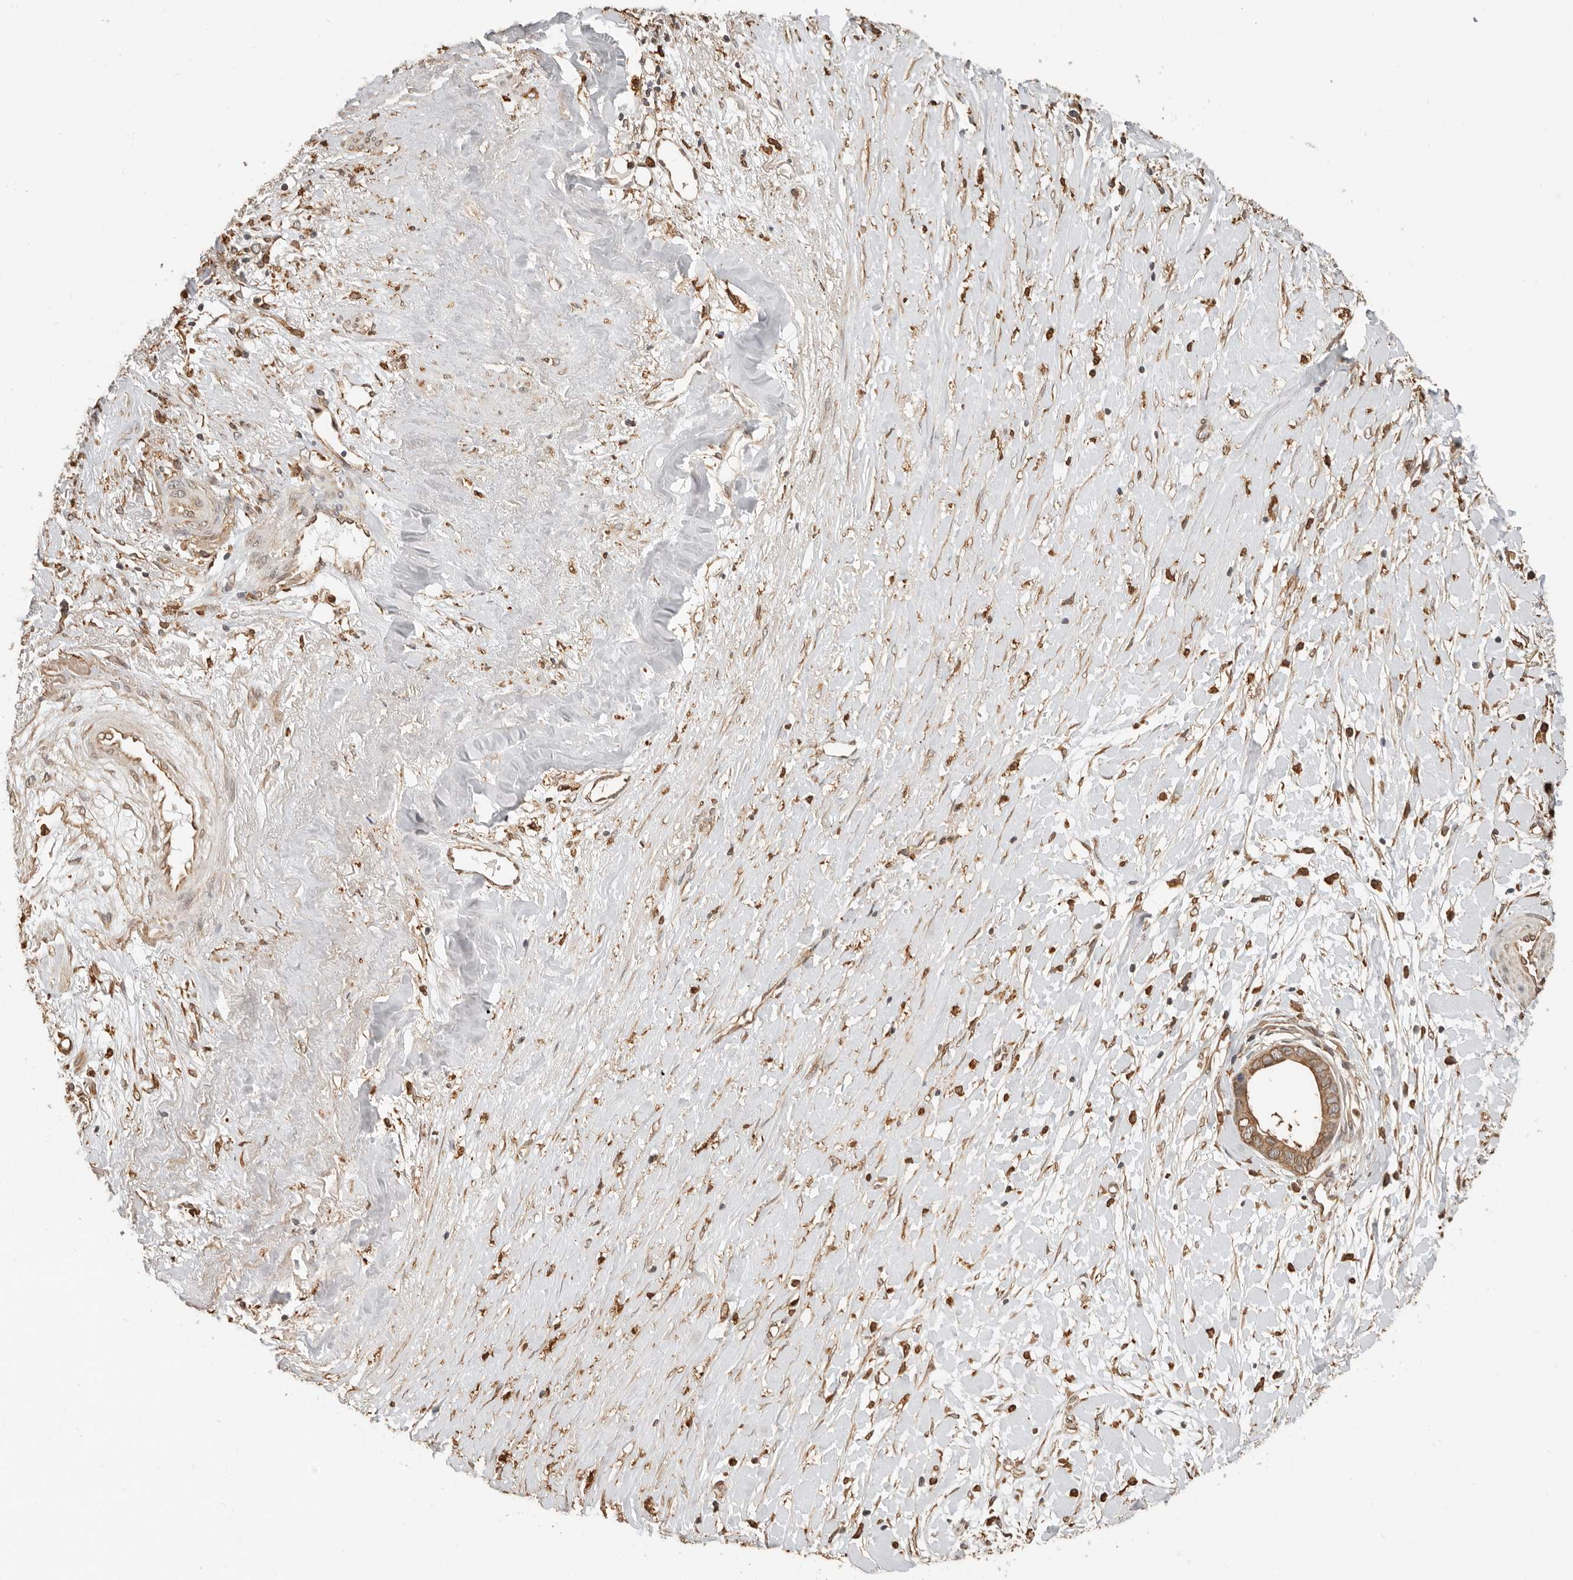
{"staining": {"intensity": "moderate", "quantity": ">75%", "location": "cytoplasmic/membranous"}, "tissue": "liver cancer", "cell_type": "Tumor cells", "image_type": "cancer", "snomed": [{"axis": "morphology", "description": "Cholangiocarcinoma"}, {"axis": "topography", "description": "Liver"}], "caption": "Protein analysis of liver cancer (cholangiocarcinoma) tissue displays moderate cytoplasmic/membranous positivity in approximately >75% of tumor cells.", "gene": "ARHGEF10L", "patient": {"sex": "female", "age": 79}}